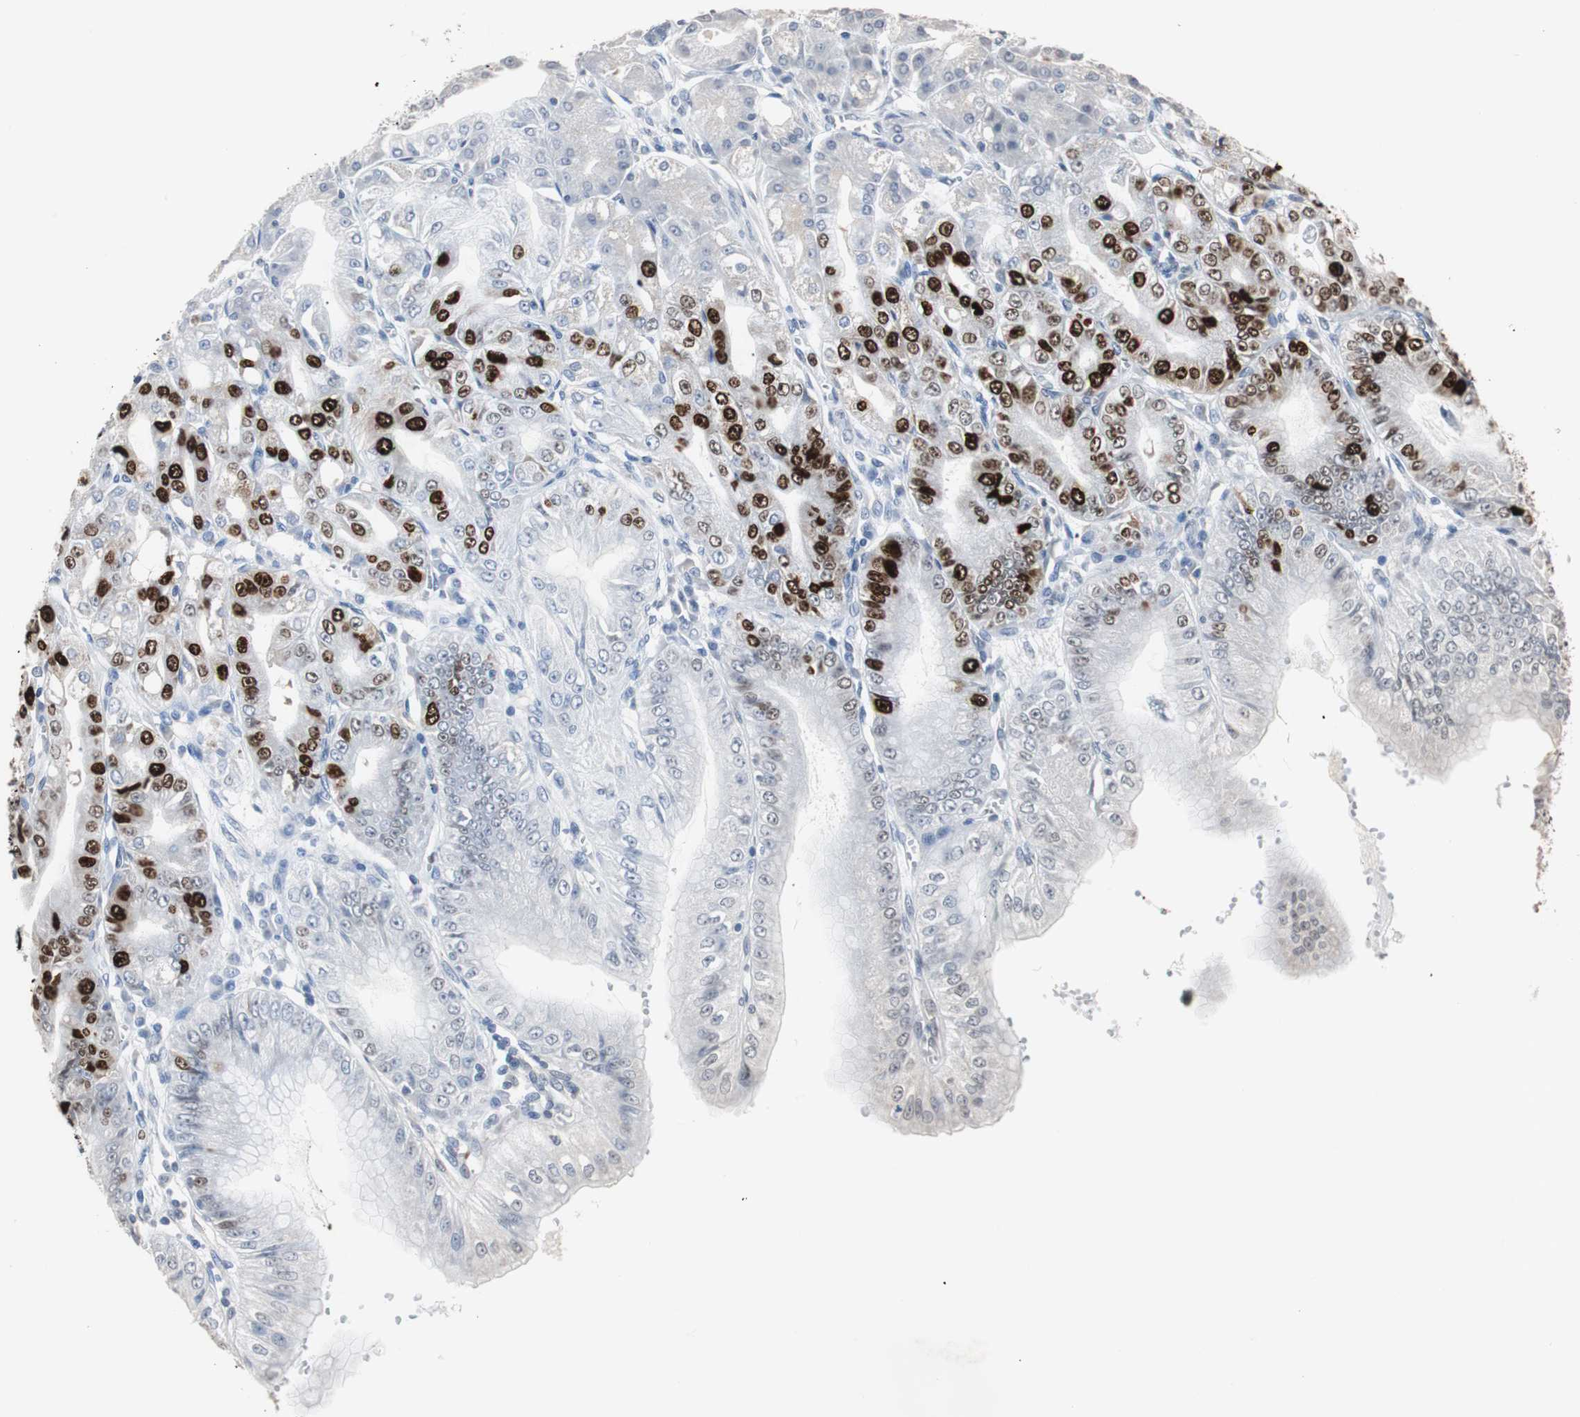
{"staining": {"intensity": "strong", "quantity": "<25%", "location": "cytoplasmic/membranous,nuclear"}, "tissue": "stomach", "cell_type": "Glandular cells", "image_type": "normal", "snomed": [{"axis": "morphology", "description": "Normal tissue, NOS"}, {"axis": "topography", "description": "Stomach, lower"}], "caption": "IHC micrograph of normal human stomach stained for a protein (brown), which reveals medium levels of strong cytoplasmic/membranous,nuclear staining in about <25% of glandular cells.", "gene": "TOP2A", "patient": {"sex": "male", "age": 71}}